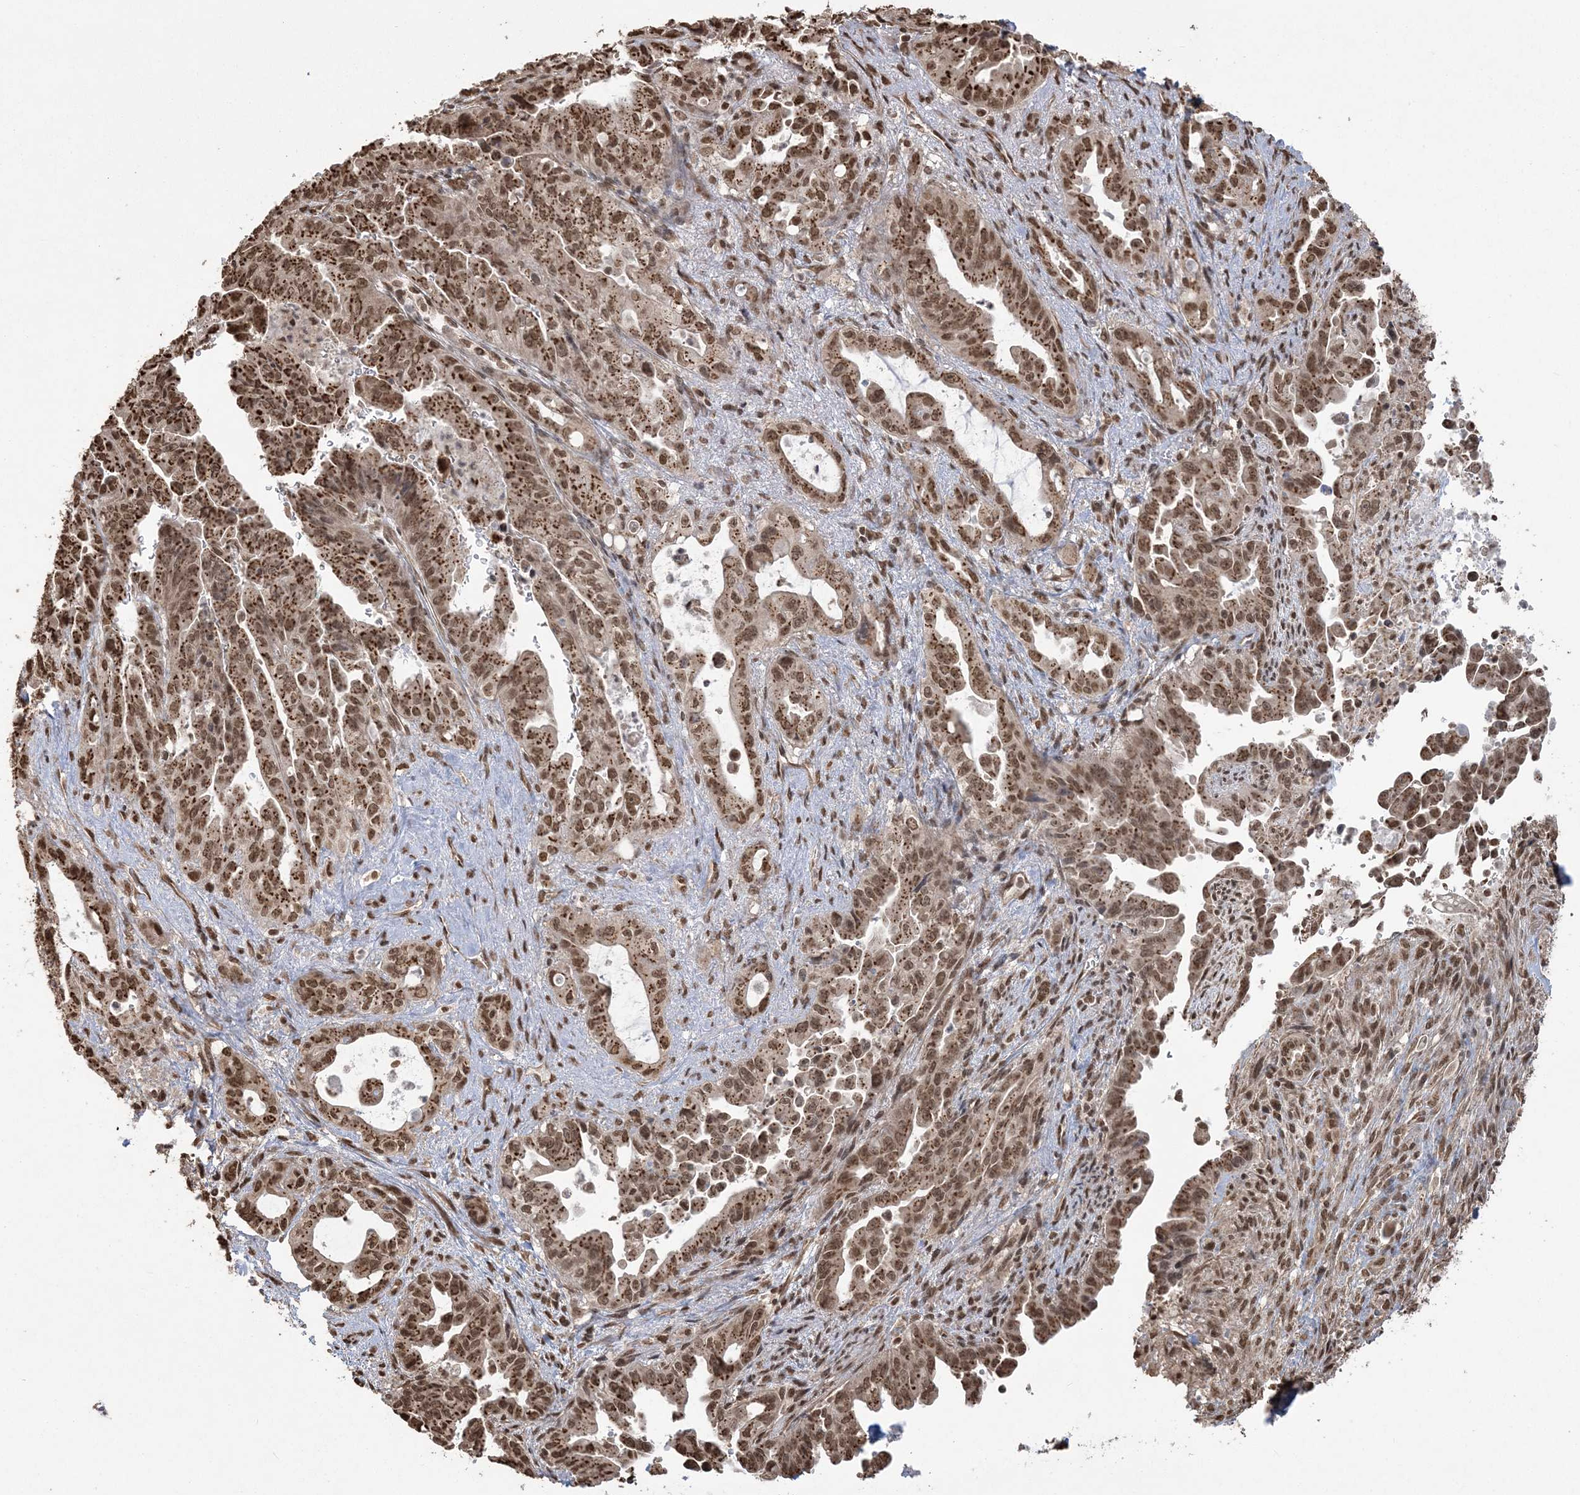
{"staining": {"intensity": "strong", "quantity": ">75%", "location": "cytoplasmic/membranous,nuclear"}, "tissue": "pancreatic cancer", "cell_type": "Tumor cells", "image_type": "cancer", "snomed": [{"axis": "morphology", "description": "Adenocarcinoma, NOS"}, {"axis": "topography", "description": "Pancreas"}], "caption": "IHC staining of pancreatic adenocarcinoma, which exhibits high levels of strong cytoplasmic/membranous and nuclear expression in about >75% of tumor cells indicating strong cytoplasmic/membranous and nuclear protein expression. The staining was performed using DAB (brown) for protein detection and nuclei were counterstained in hematoxylin (blue).", "gene": "ZNF839", "patient": {"sex": "male", "age": 70}}